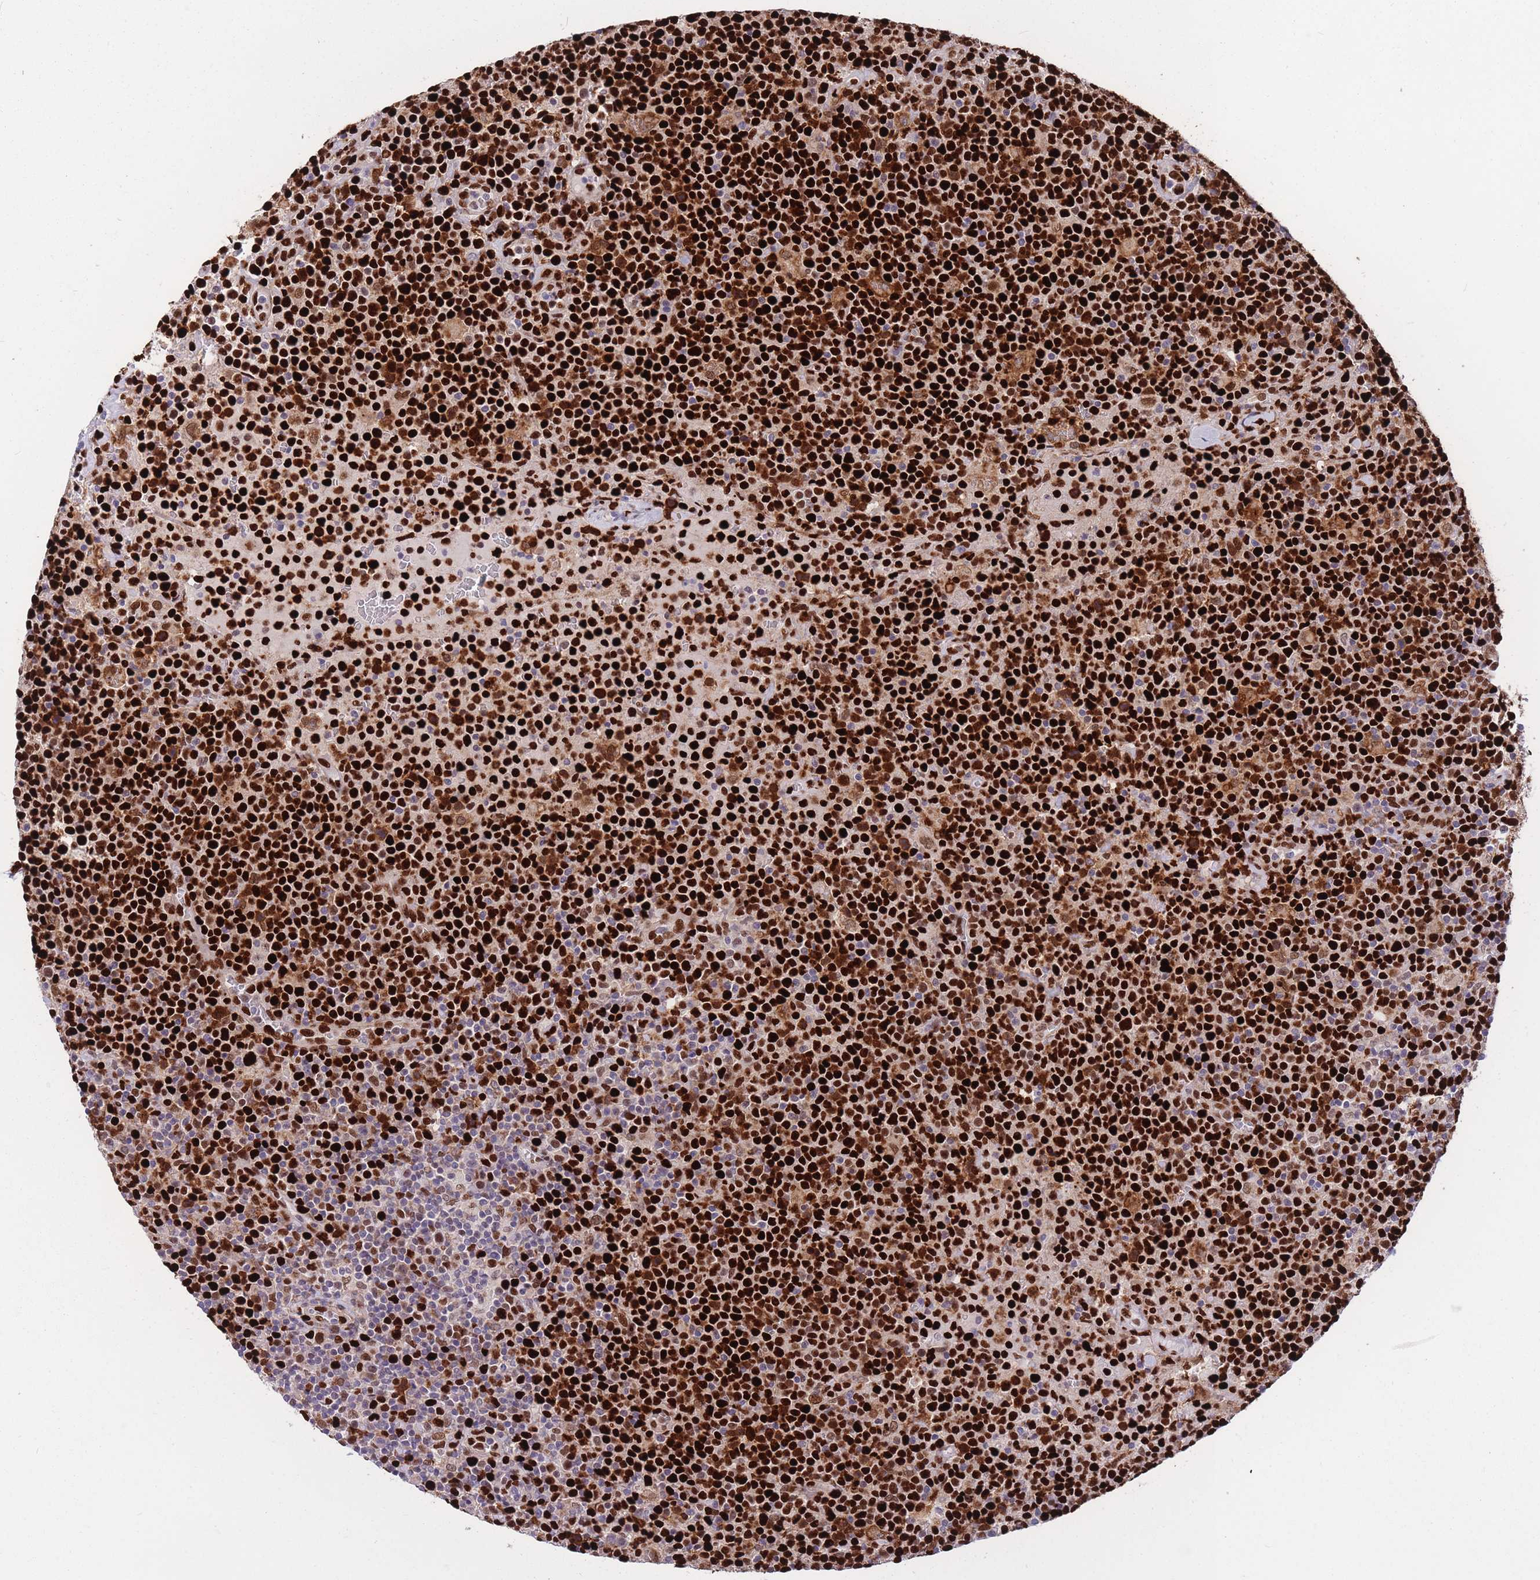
{"staining": {"intensity": "strong", "quantity": ">75%", "location": "nuclear"}, "tissue": "lymphoma", "cell_type": "Tumor cells", "image_type": "cancer", "snomed": [{"axis": "morphology", "description": "Malignant lymphoma, non-Hodgkin's type, High grade"}, {"axis": "topography", "description": "Lymph node"}], "caption": "High-grade malignant lymphoma, non-Hodgkin's type stained with a protein marker shows strong staining in tumor cells.", "gene": "NASP", "patient": {"sex": "male", "age": 61}}